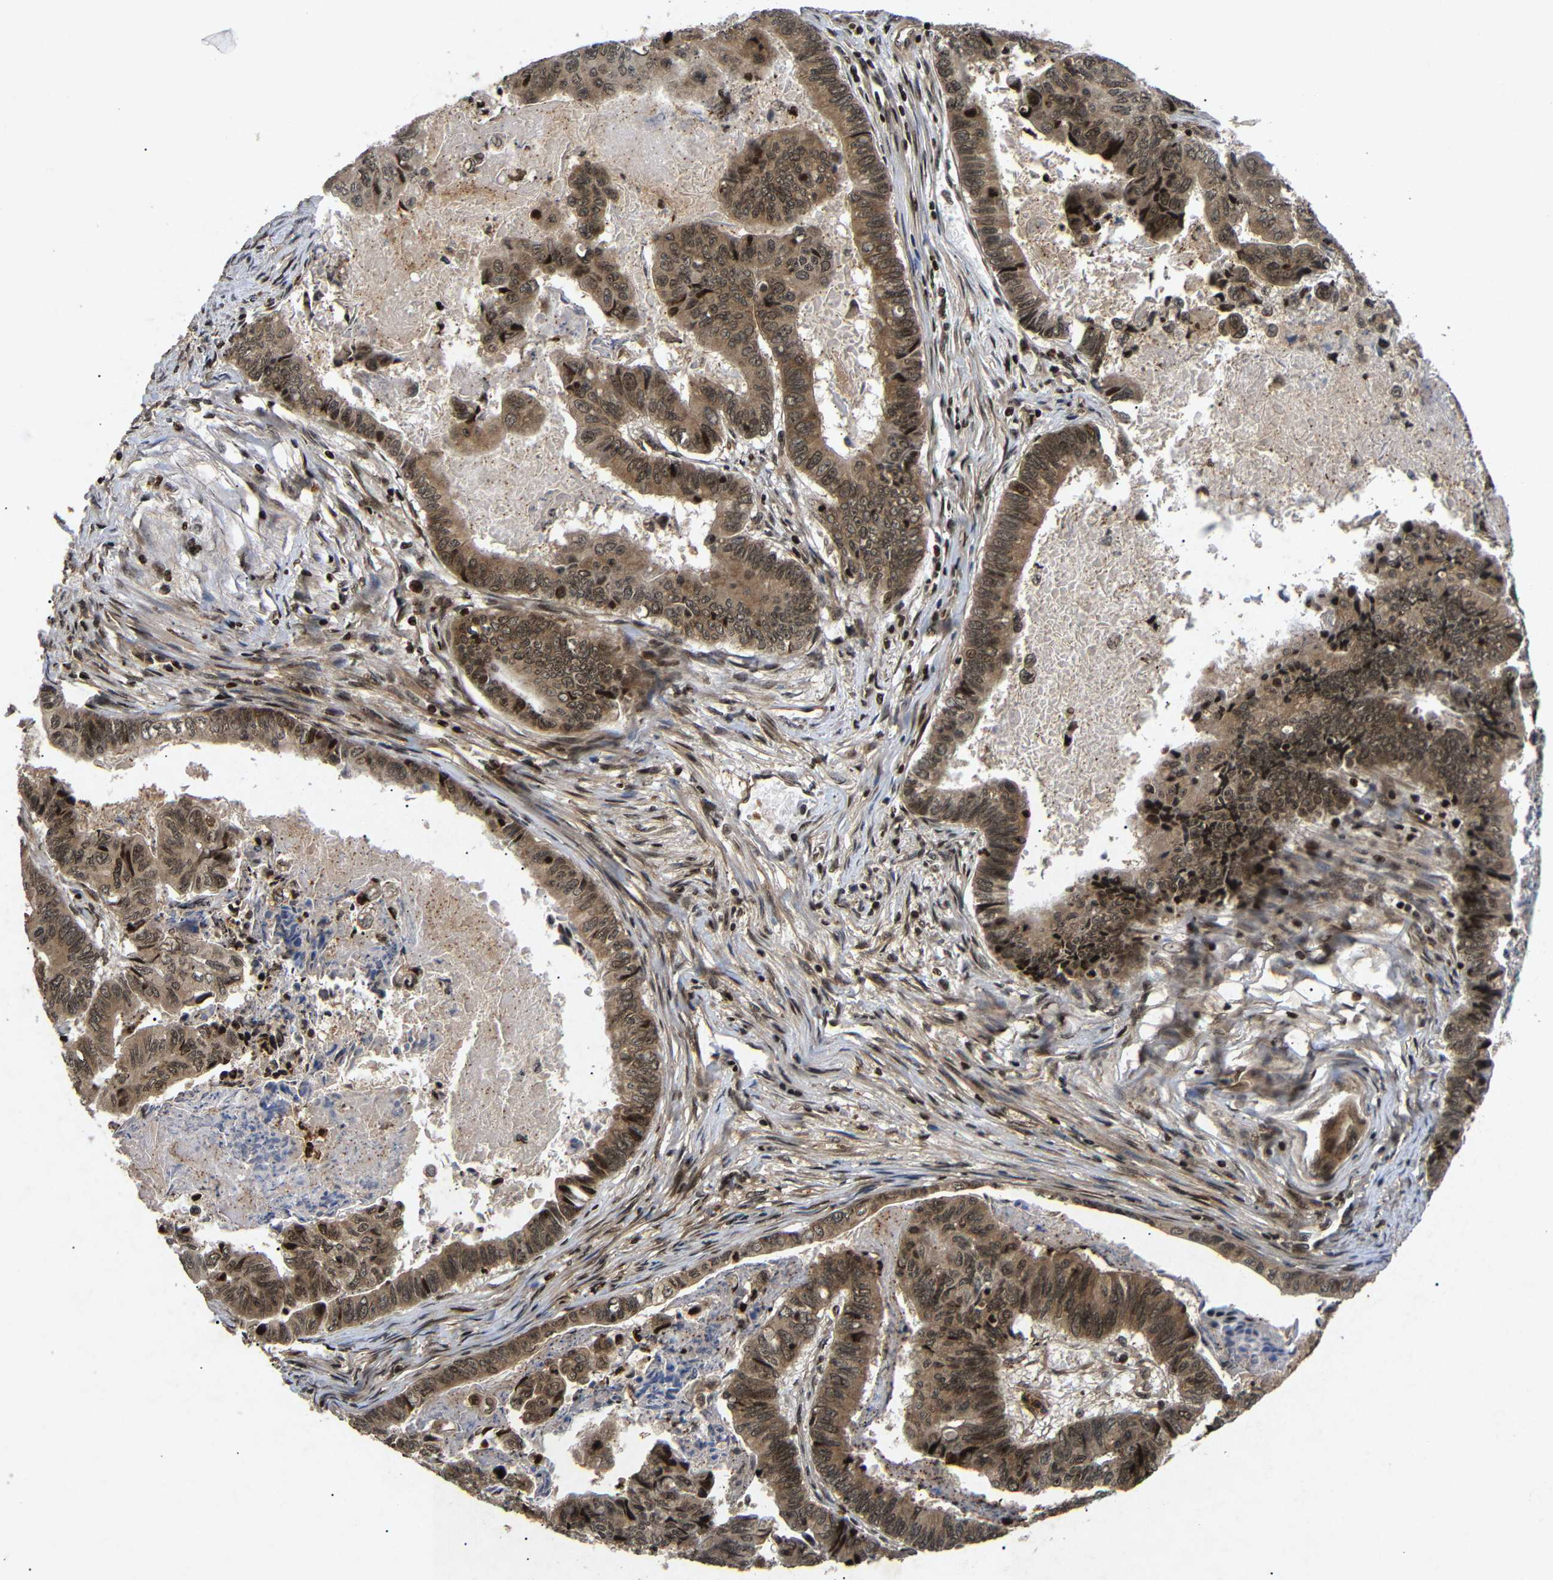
{"staining": {"intensity": "moderate", "quantity": ">75%", "location": "cytoplasmic/membranous,nuclear"}, "tissue": "stomach cancer", "cell_type": "Tumor cells", "image_type": "cancer", "snomed": [{"axis": "morphology", "description": "Adenocarcinoma, NOS"}, {"axis": "topography", "description": "Stomach, lower"}], "caption": "Human stomach cancer (adenocarcinoma) stained with a protein marker exhibits moderate staining in tumor cells.", "gene": "KIF23", "patient": {"sex": "male", "age": 77}}